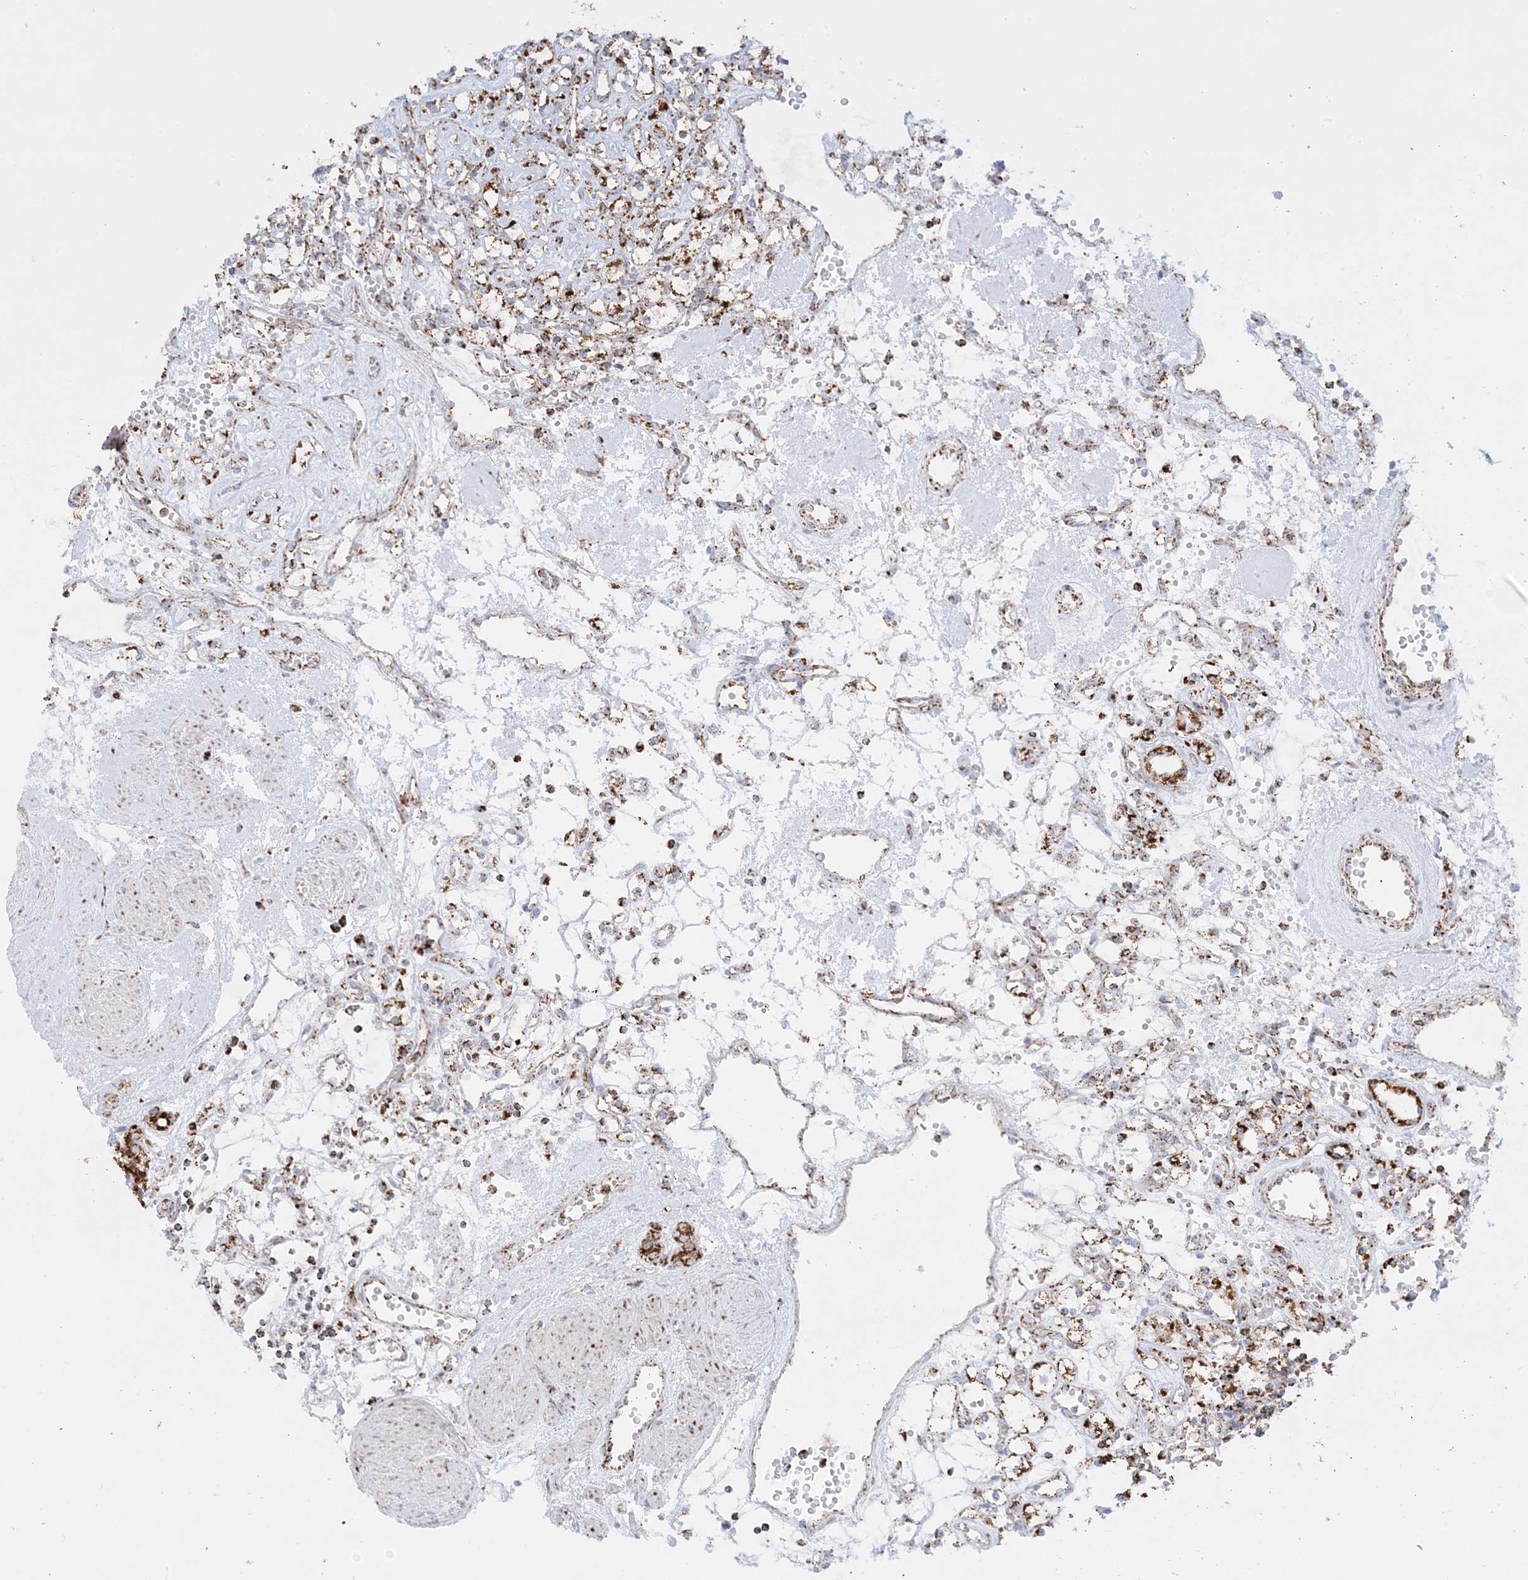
{"staining": {"intensity": "moderate", "quantity": ">75%", "location": "cytoplasmic/membranous"}, "tissue": "renal cancer", "cell_type": "Tumor cells", "image_type": "cancer", "snomed": [{"axis": "morphology", "description": "Adenocarcinoma, NOS"}, {"axis": "topography", "description": "Kidney"}], "caption": "Approximately >75% of tumor cells in human adenocarcinoma (renal) reveal moderate cytoplasmic/membranous protein staining as visualized by brown immunohistochemical staining.", "gene": "MRPS36", "patient": {"sex": "female", "age": 59}}